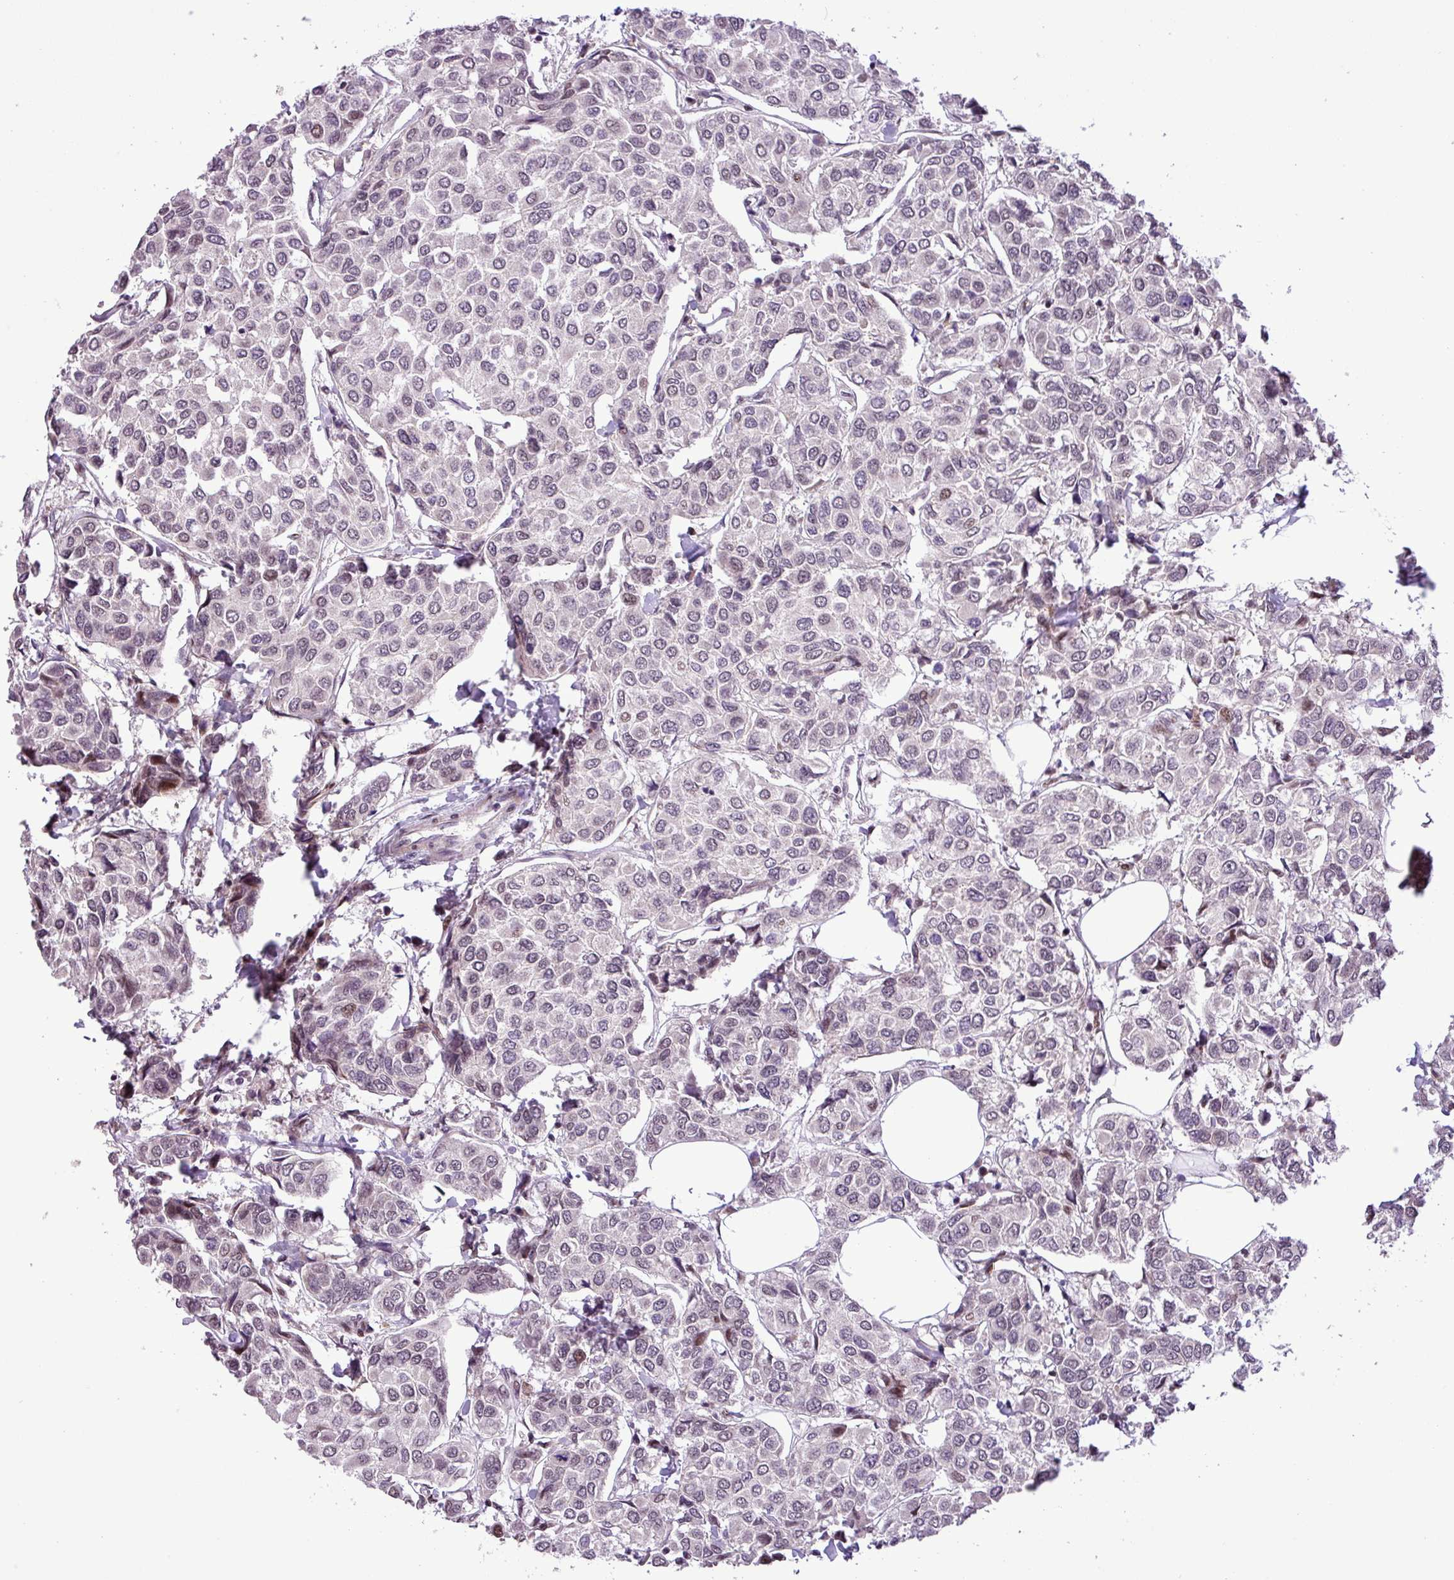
{"staining": {"intensity": "weak", "quantity": "<25%", "location": "nuclear"}, "tissue": "breast cancer", "cell_type": "Tumor cells", "image_type": "cancer", "snomed": [{"axis": "morphology", "description": "Duct carcinoma"}, {"axis": "topography", "description": "Breast"}], "caption": "This is an immunohistochemistry (IHC) image of breast cancer. There is no expression in tumor cells.", "gene": "ZNF354A", "patient": {"sex": "female", "age": 55}}